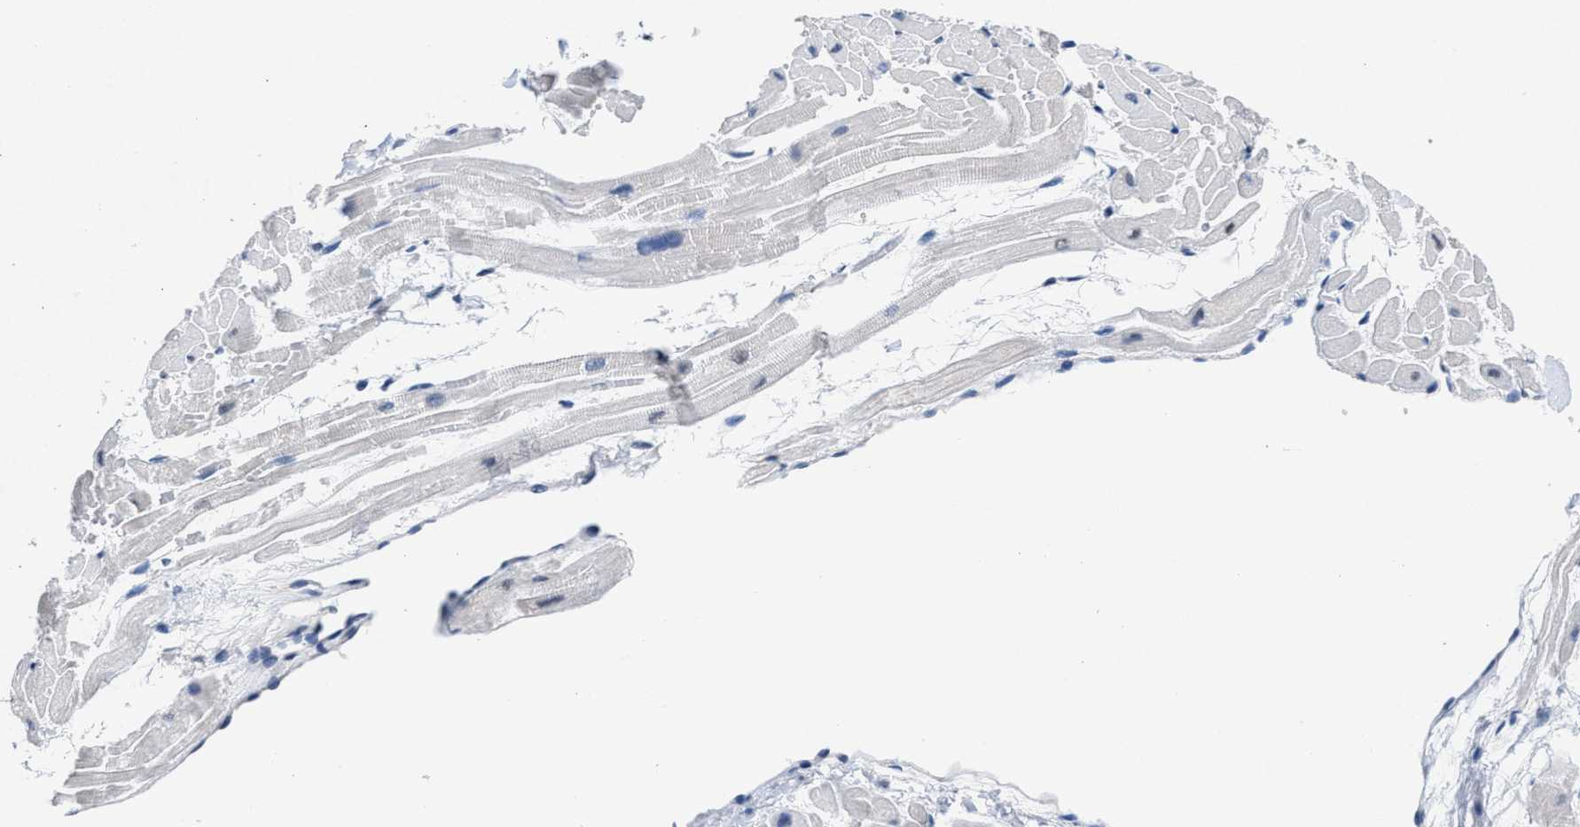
{"staining": {"intensity": "weak", "quantity": "<25%", "location": "cytoplasmic/membranous"}, "tissue": "heart muscle", "cell_type": "Cardiomyocytes", "image_type": "normal", "snomed": [{"axis": "morphology", "description": "Normal tissue, NOS"}, {"axis": "topography", "description": "Heart"}], "caption": "This is a photomicrograph of immunohistochemistry (IHC) staining of unremarkable heart muscle, which shows no expression in cardiomyocytes. (DAB IHC visualized using brightfield microscopy, high magnification).", "gene": "ID3", "patient": {"sex": "male", "age": 45}}